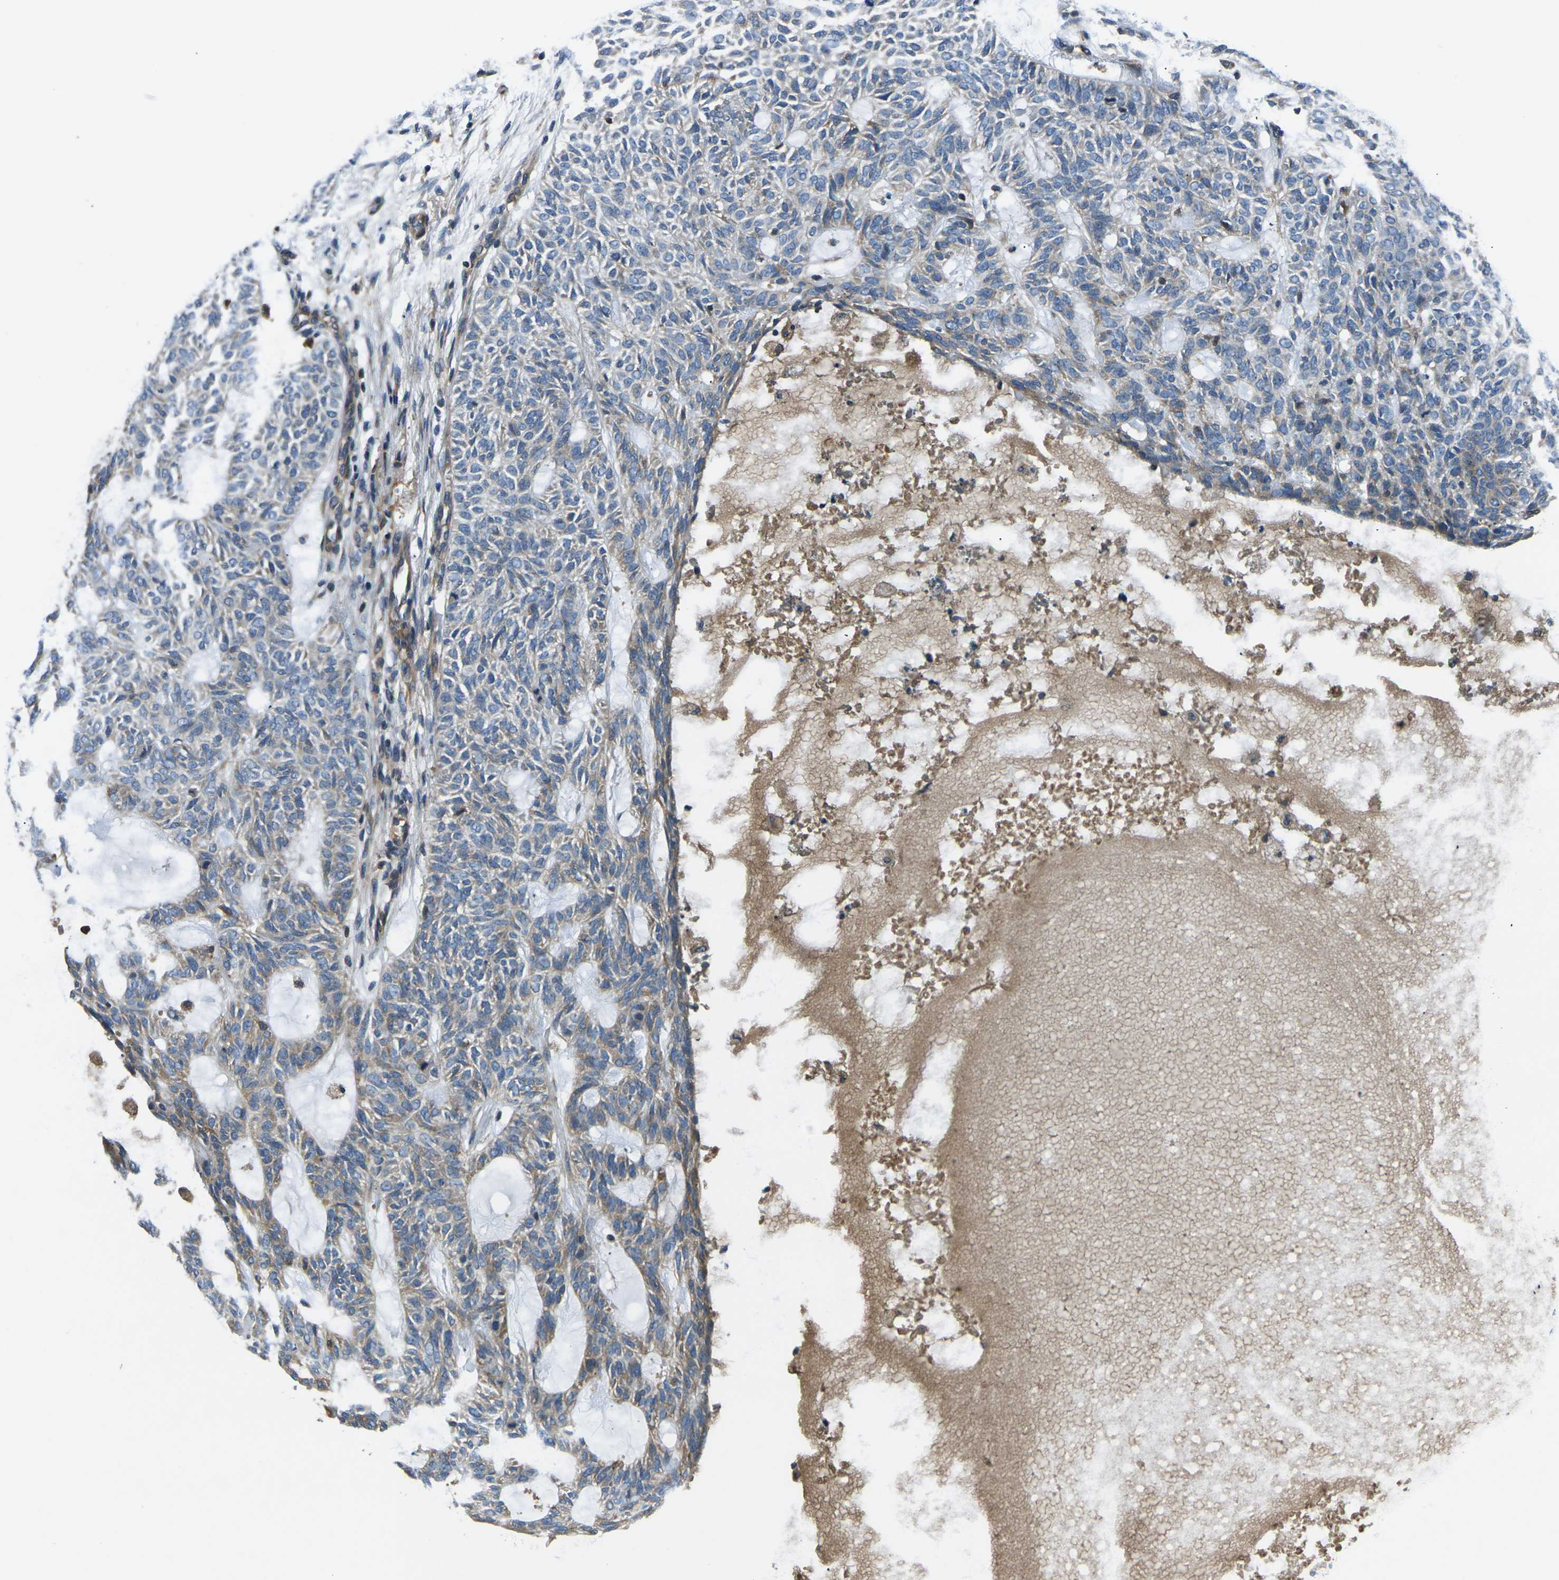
{"staining": {"intensity": "moderate", "quantity": "<25%", "location": "cytoplasmic/membranous"}, "tissue": "skin cancer", "cell_type": "Tumor cells", "image_type": "cancer", "snomed": [{"axis": "morphology", "description": "Basal cell carcinoma"}, {"axis": "topography", "description": "Skin"}], "caption": "Immunohistochemistry (IHC) of human skin basal cell carcinoma reveals low levels of moderate cytoplasmic/membranous positivity in about <25% of tumor cells.", "gene": "RAB1B", "patient": {"sex": "male", "age": 87}}